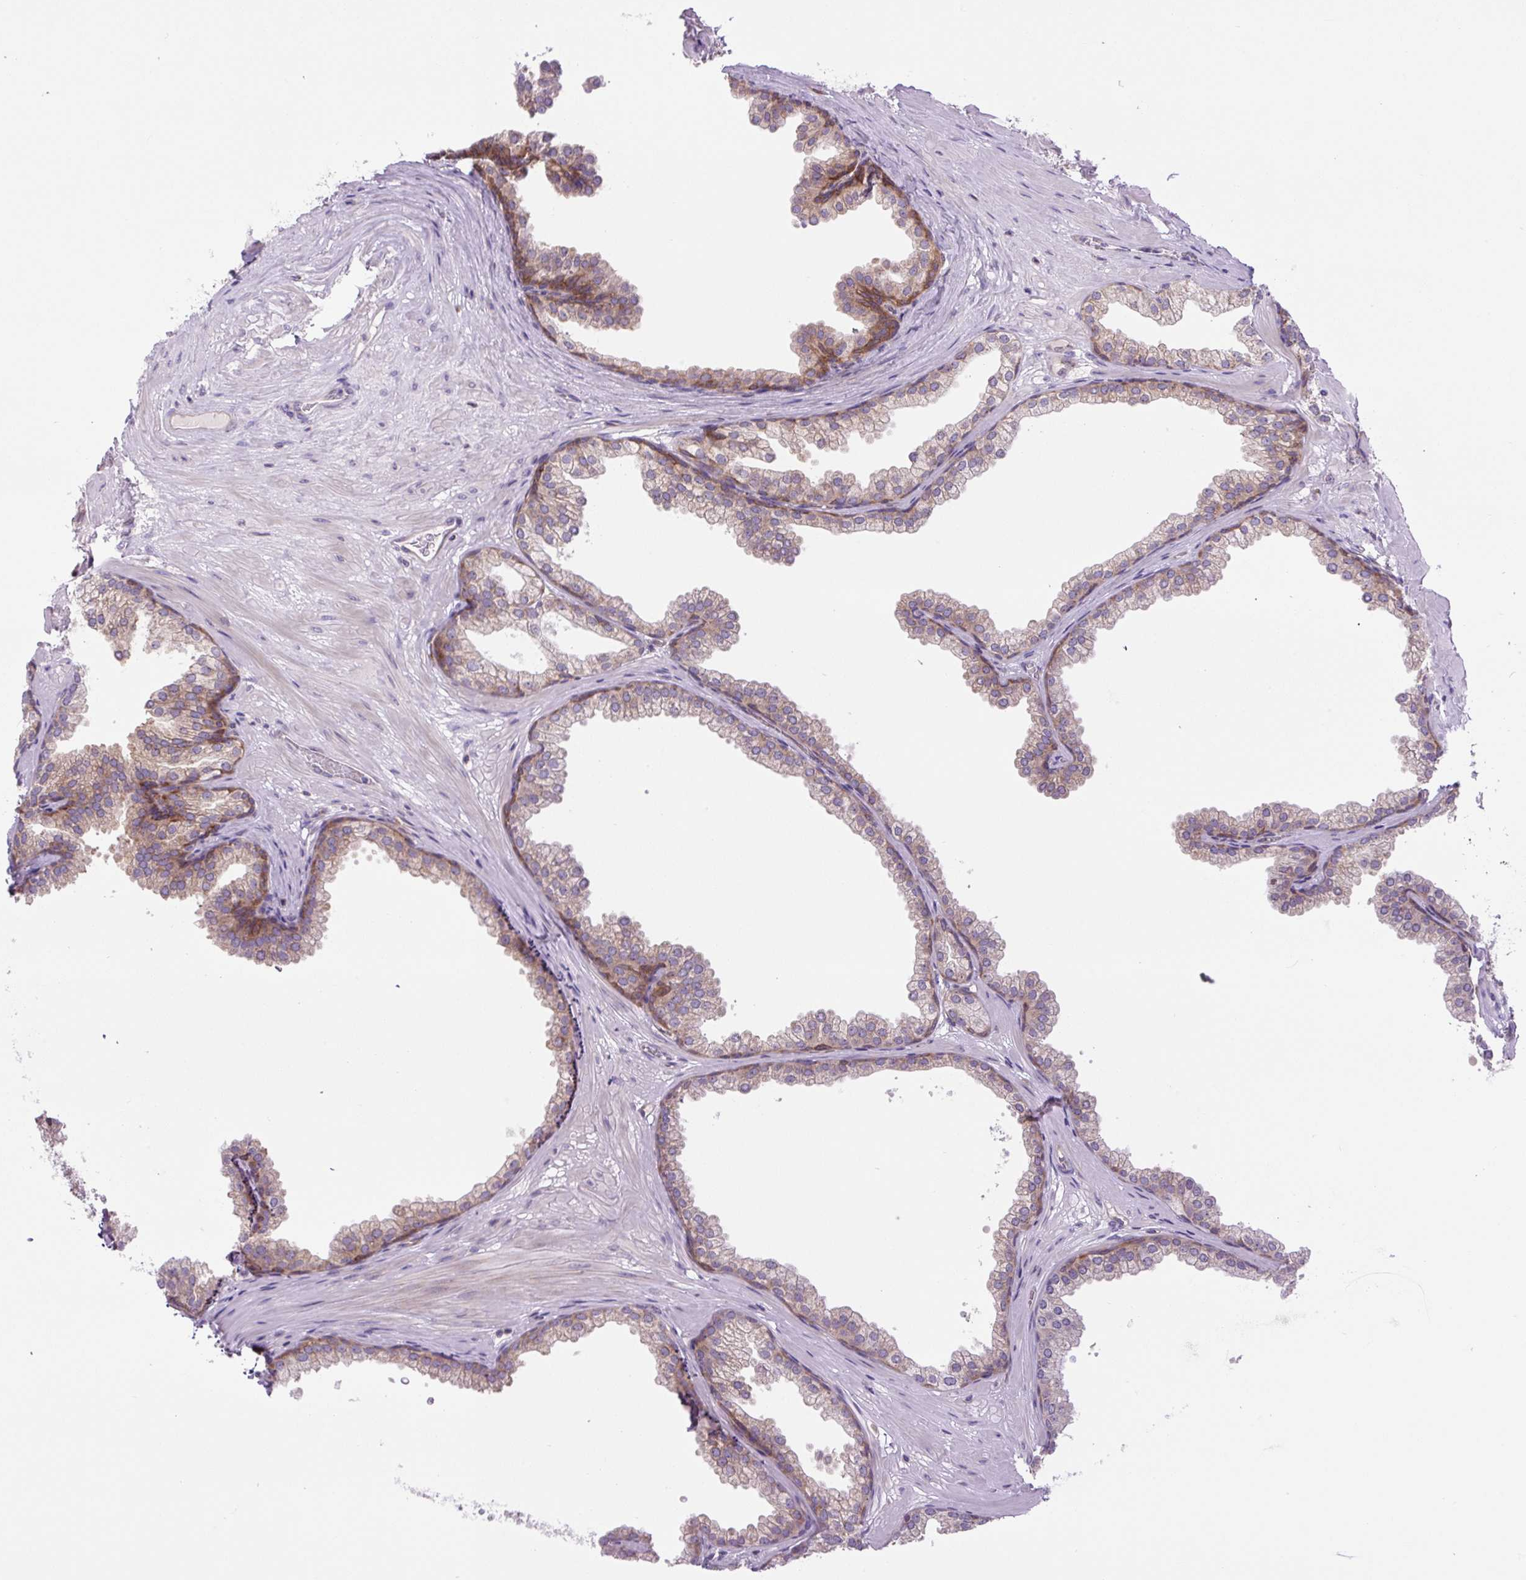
{"staining": {"intensity": "moderate", "quantity": "25%-75%", "location": "cytoplasmic/membranous"}, "tissue": "prostate", "cell_type": "Glandular cells", "image_type": "normal", "snomed": [{"axis": "morphology", "description": "Normal tissue, NOS"}, {"axis": "topography", "description": "Prostate"}], "caption": "A brown stain shows moderate cytoplasmic/membranous staining of a protein in glandular cells of benign human prostate. Nuclei are stained in blue.", "gene": "MINK1", "patient": {"sex": "male", "age": 37}}